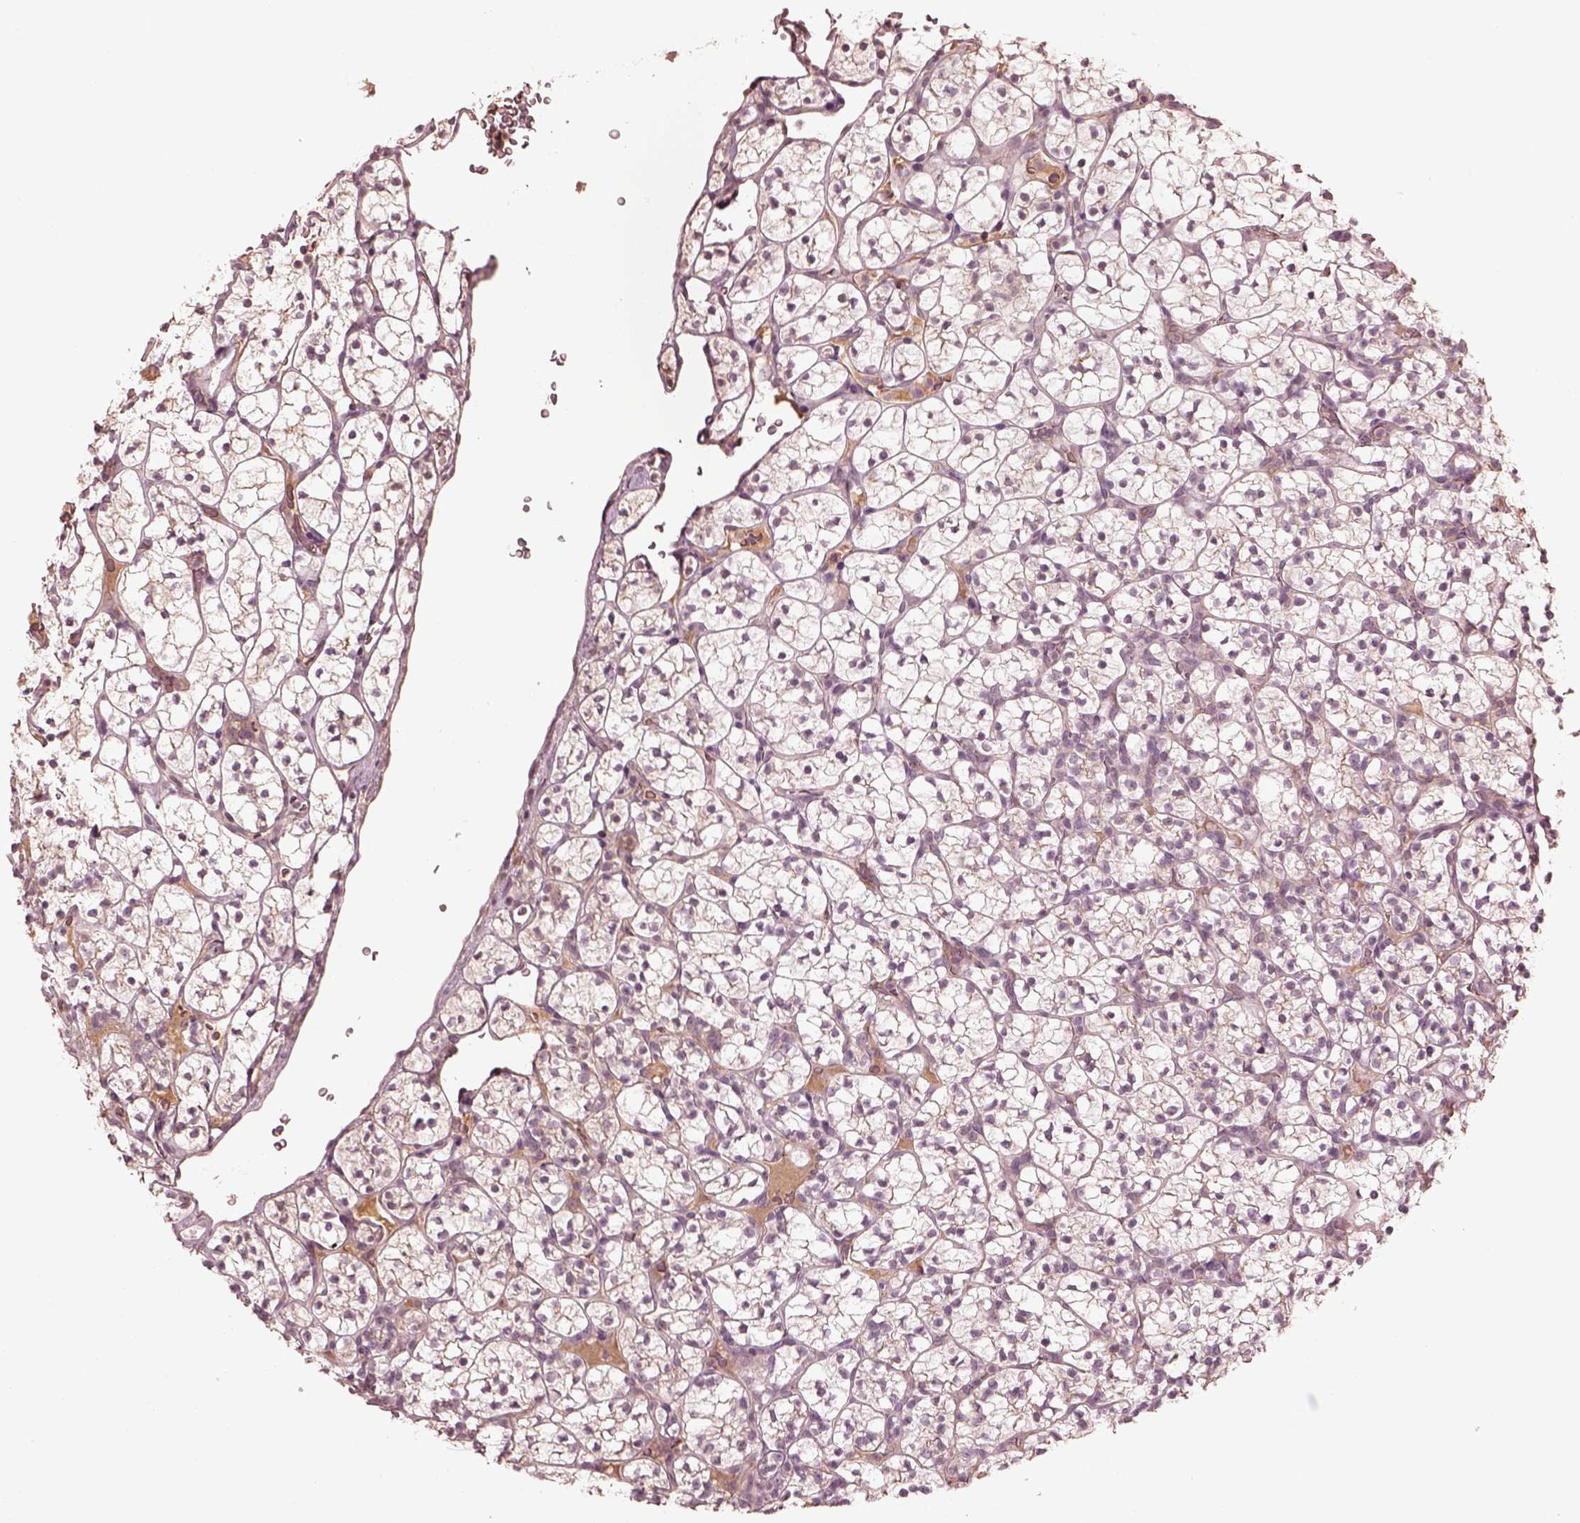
{"staining": {"intensity": "negative", "quantity": "none", "location": "none"}, "tissue": "renal cancer", "cell_type": "Tumor cells", "image_type": "cancer", "snomed": [{"axis": "morphology", "description": "Adenocarcinoma, NOS"}, {"axis": "topography", "description": "Kidney"}], "caption": "Protein analysis of renal adenocarcinoma exhibits no significant expression in tumor cells. (Stains: DAB (3,3'-diaminobenzidine) immunohistochemistry with hematoxylin counter stain, Microscopy: brightfield microscopy at high magnification).", "gene": "VWA5B1", "patient": {"sex": "female", "age": 89}}